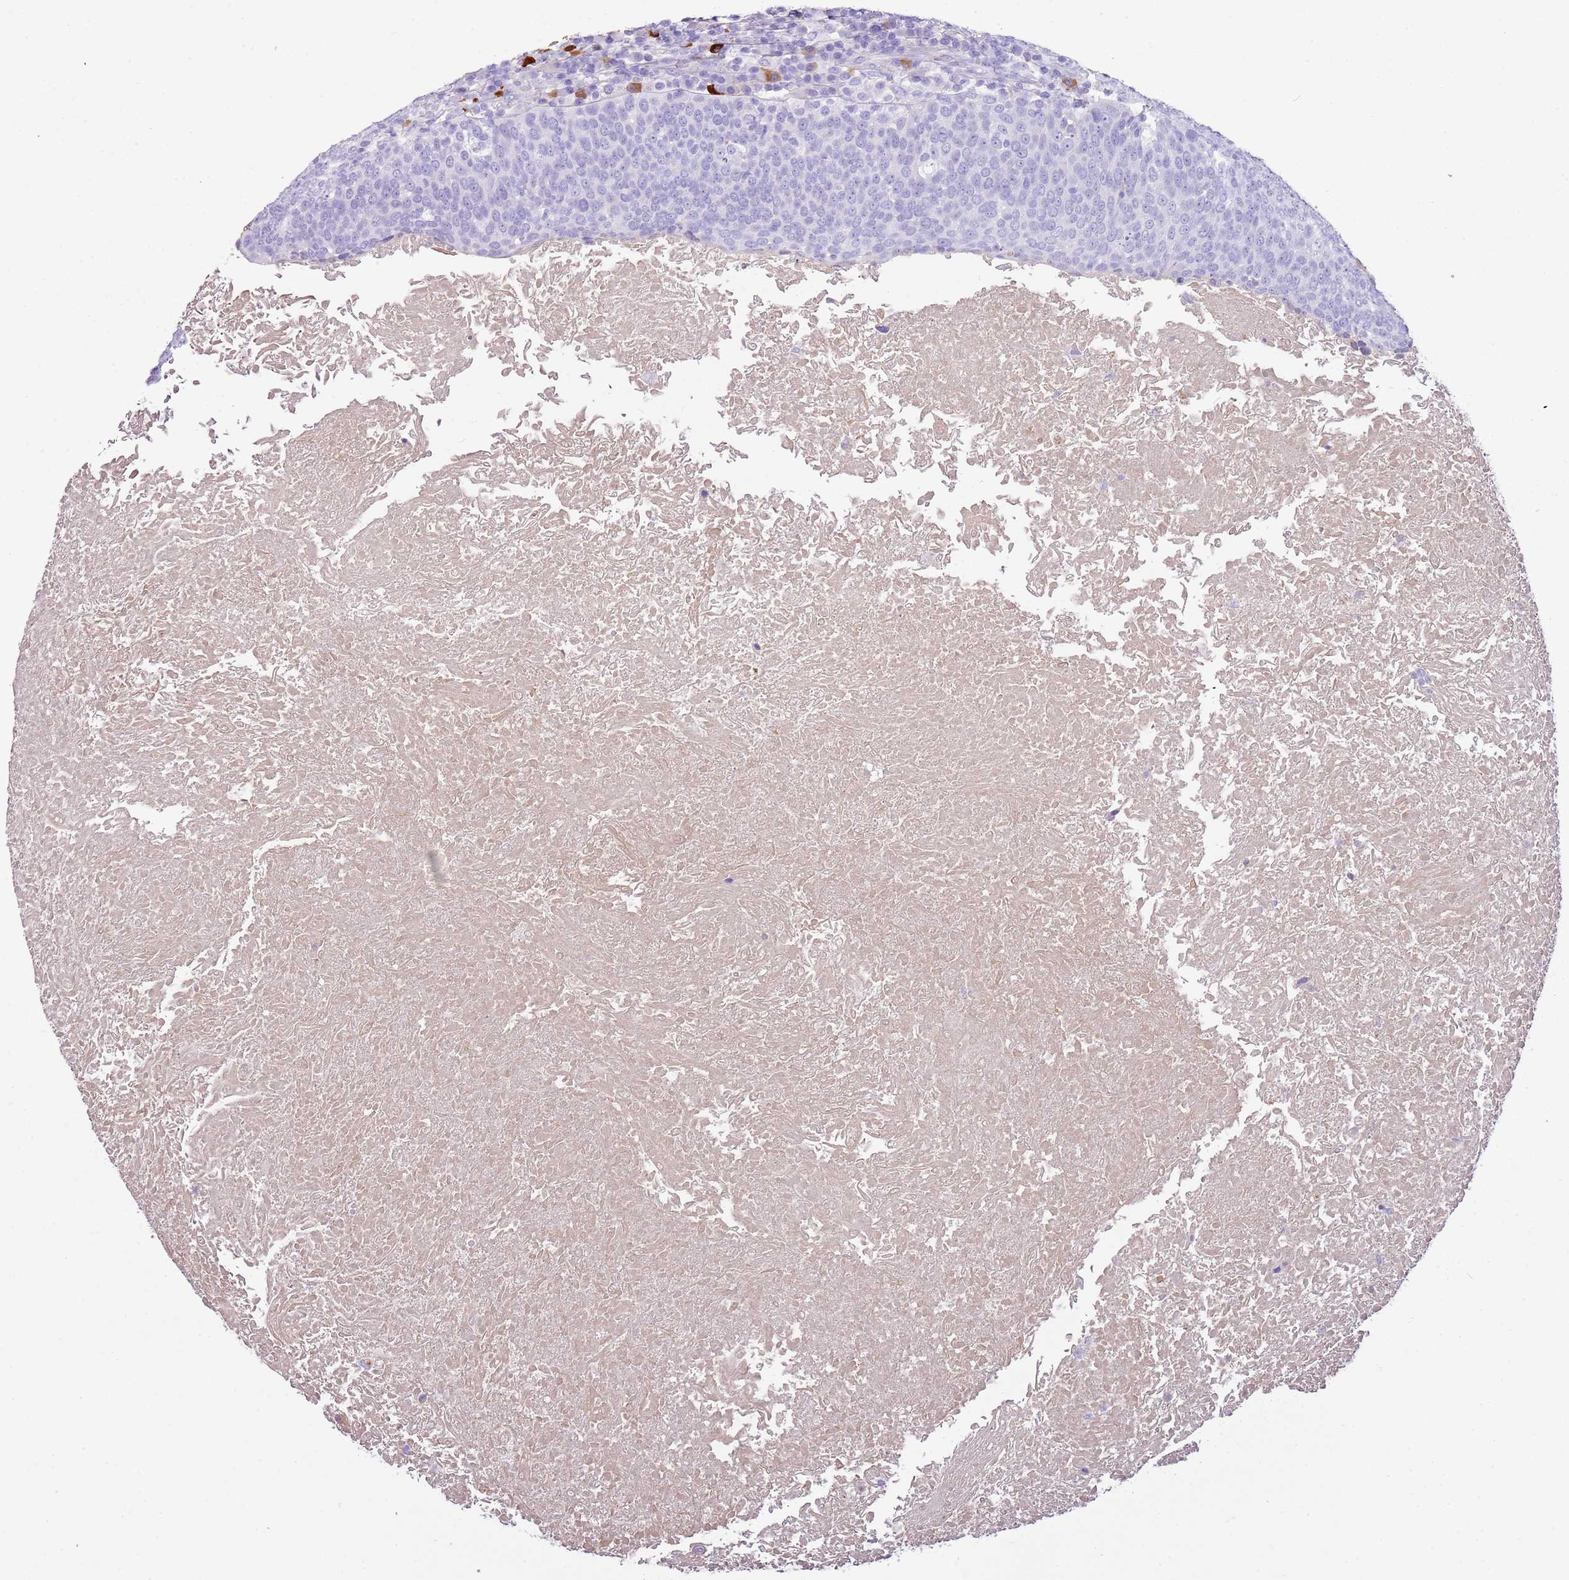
{"staining": {"intensity": "negative", "quantity": "none", "location": "none"}, "tissue": "head and neck cancer", "cell_type": "Tumor cells", "image_type": "cancer", "snomed": [{"axis": "morphology", "description": "Squamous cell carcinoma, NOS"}, {"axis": "morphology", "description": "Squamous cell carcinoma, metastatic, NOS"}, {"axis": "topography", "description": "Lymph node"}, {"axis": "topography", "description": "Head-Neck"}], "caption": "The histopathology image exhibits no staining of tumor cells in head and neck squamous cell carcinoma.", "gene": "IGKV3D-11", "patient": {"sex": "male", "age": 62}}